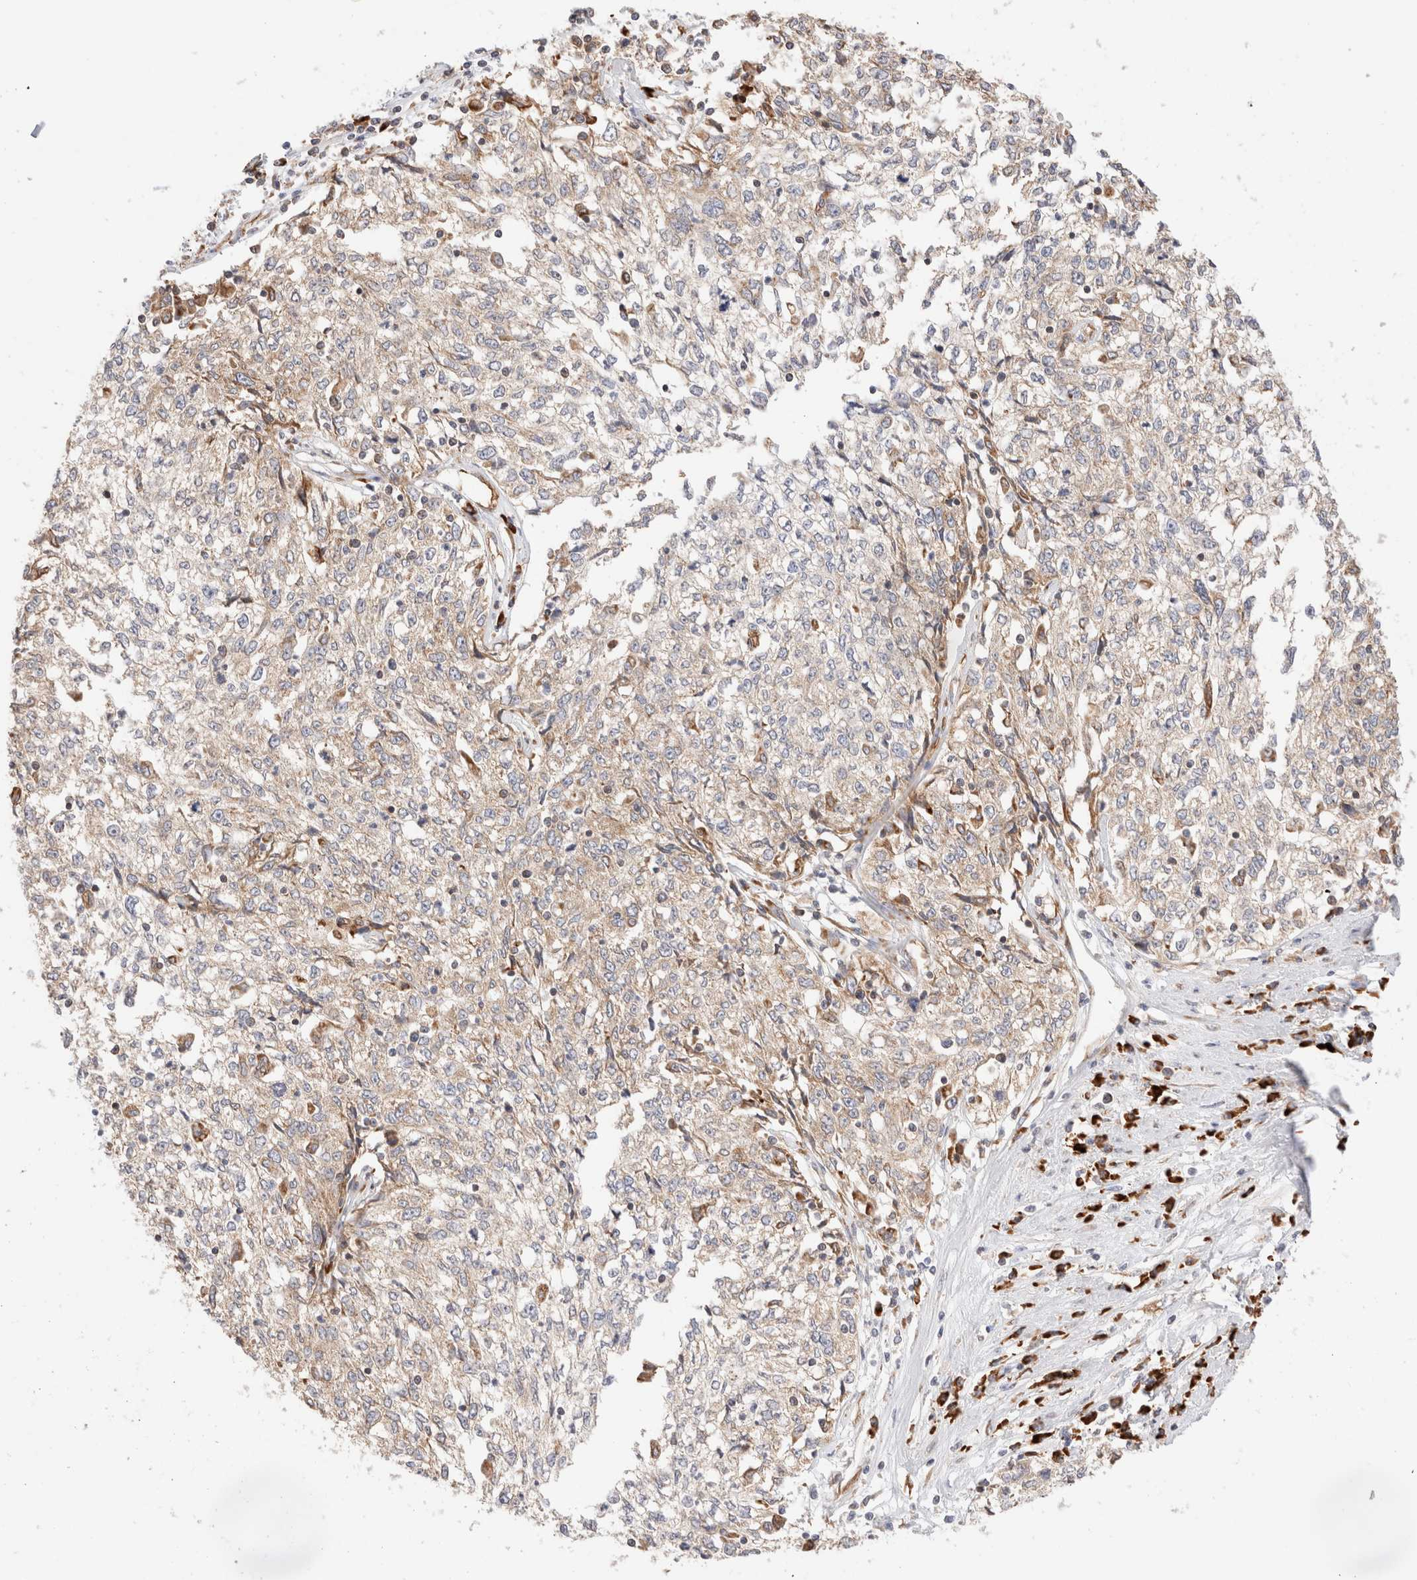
{"staining": {"intensity": "moderate", "quantity": "<25%", "location": "cytoplasmic/membranous"}, "tissue": "cervical cancer", "cell_type": "Tumor cells", "image_type": "cancer", "snomed": [{"axis": "morphology", "description": "Squamous cell carcinoma, NOS"}, {"axis": "topography", "description": "Cervix"}], "caption": "Squamous cell carcinoma (cervical) stained for a protein (brown) shows moderate cytoplasmic/membranous positive positivity in about <25% of tumor cells.", "gene": "UTS2B", "patient": {"sex": "female", "age": 57}}